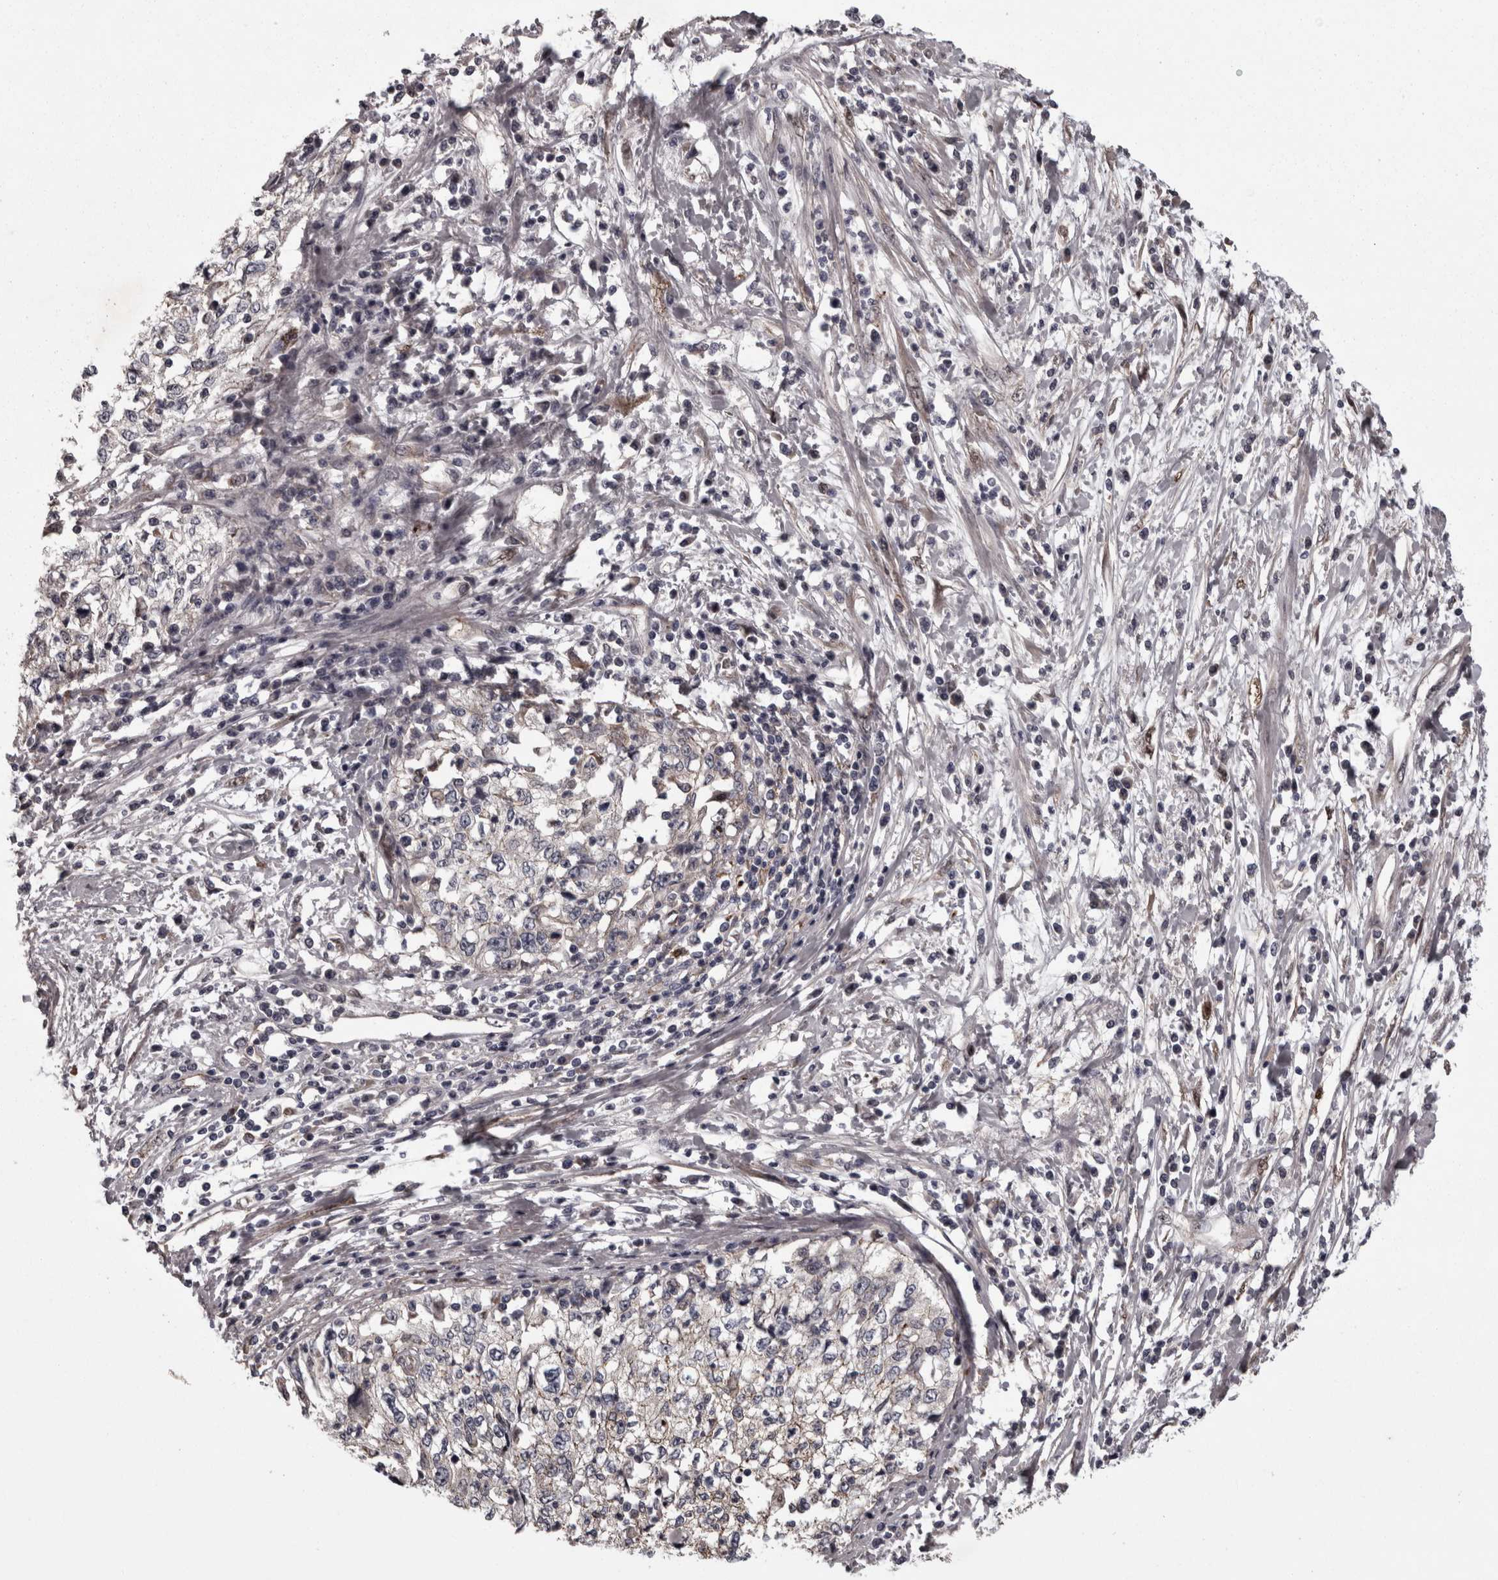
{"staining": {"intensity": "negative", "quantity": "none", "location": "none"}, "tissue": "cervical cancer", "cell_type": "Tumor cells", "image_type": "cancer", "snomed": [{"axis": "morphology", "description": "Squamous cell carcinoma, NOS"}, {"axis": "topography", "description": "Cervix"}], "caption": "A photomicrograph of human cervical cancer is negative for staining in tumor cells.", "gene": "PCDH17", "patient": {"sex": "female", "age": 57}}